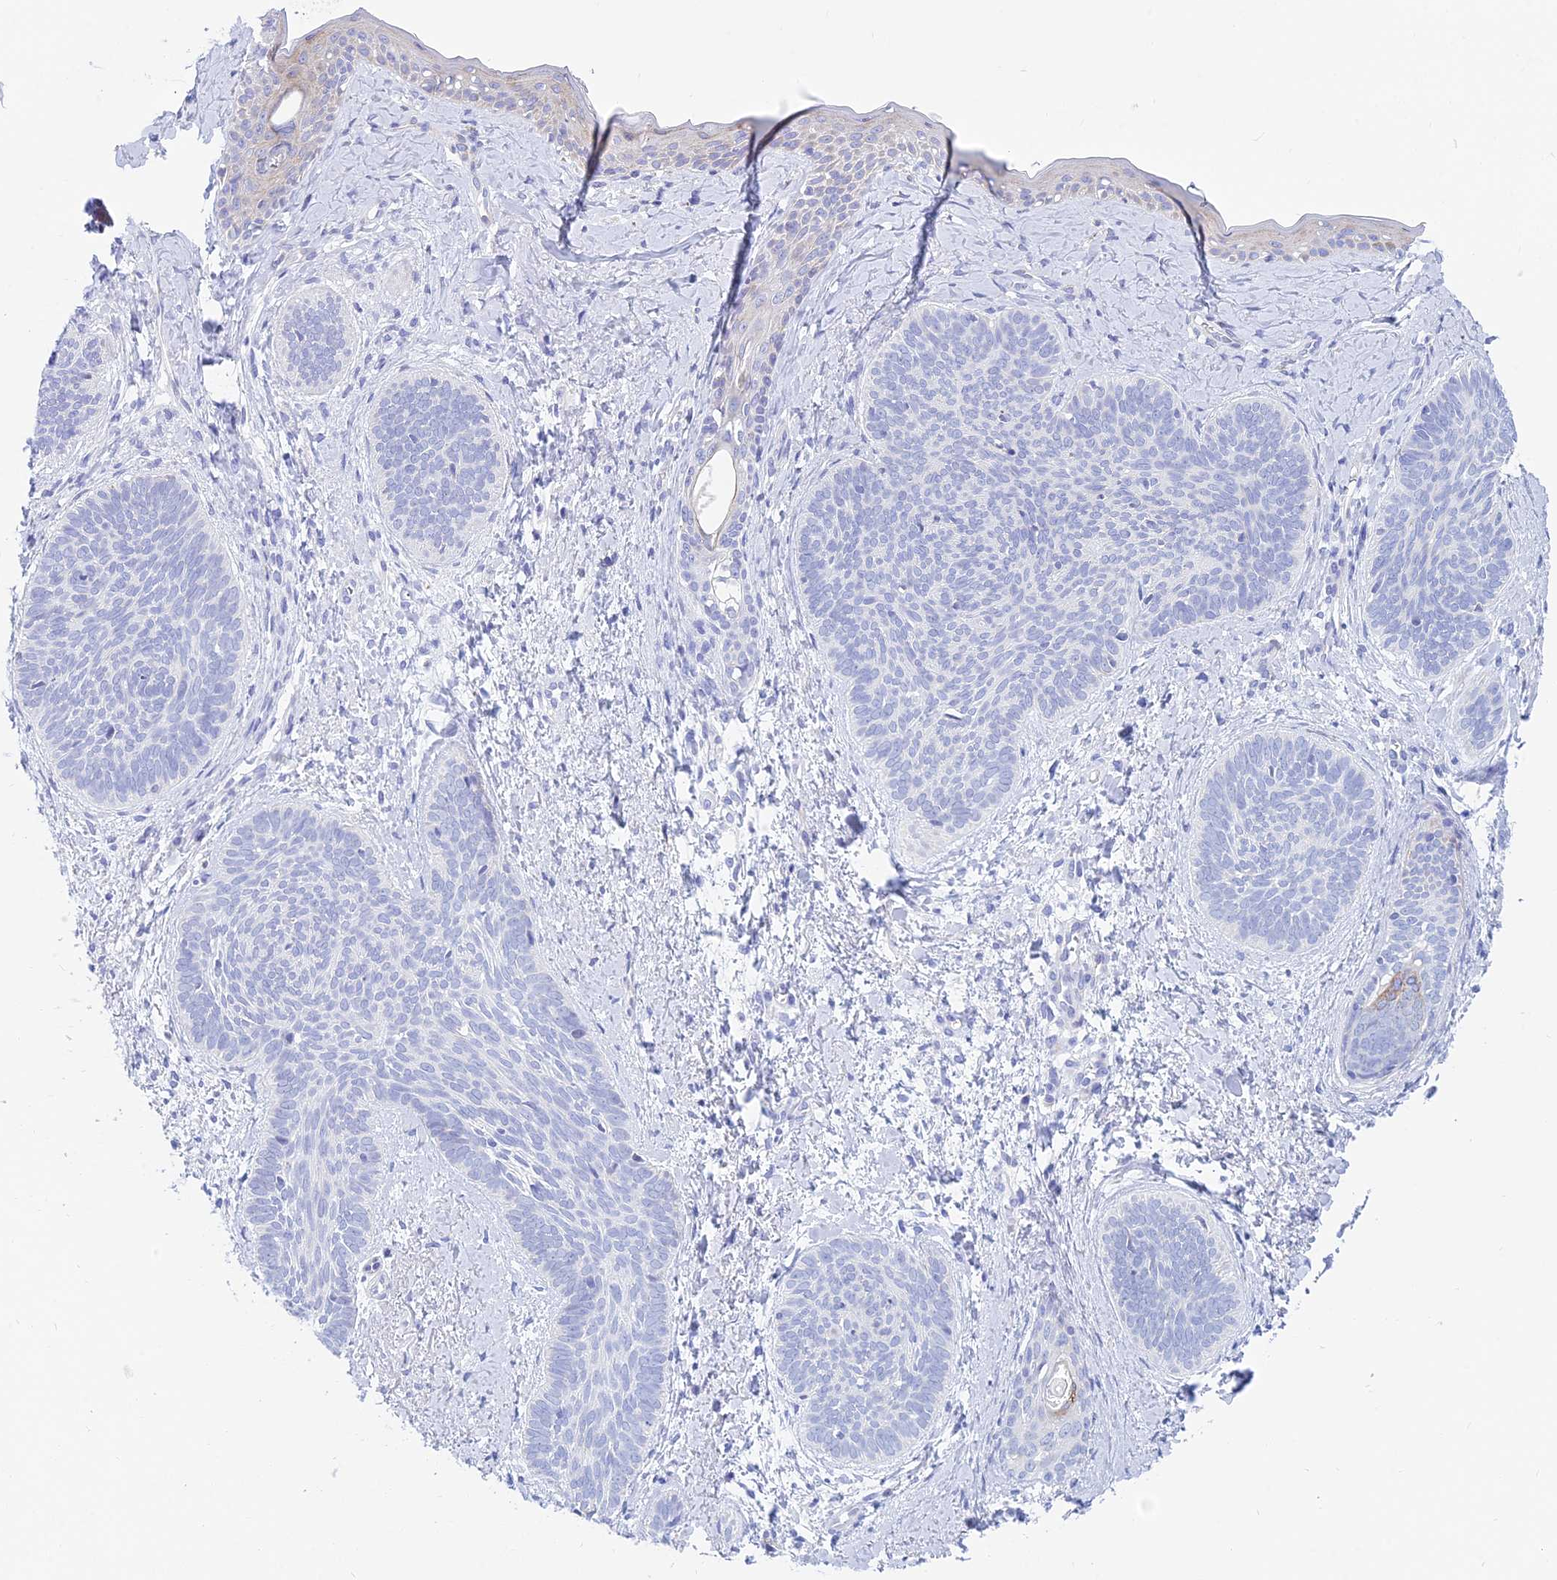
{"staining": {"intensity": "negative", "quantity": "none", "location": "none"}, "tissue": "skin cancer", "cell_type": "Tumor cells", "image_type": "cancer", "snomed": [{"axis": "morphology", "description": "Basal cell carcinoma"}, {"axis": "topography", "description": "Skin"}], "caption": "The histopathology image shows no staining of tumor cells in skin cancer (basal cell carcinoma).", "gene": "PRR13", "patient": {"sex": "female", "age": 81}}